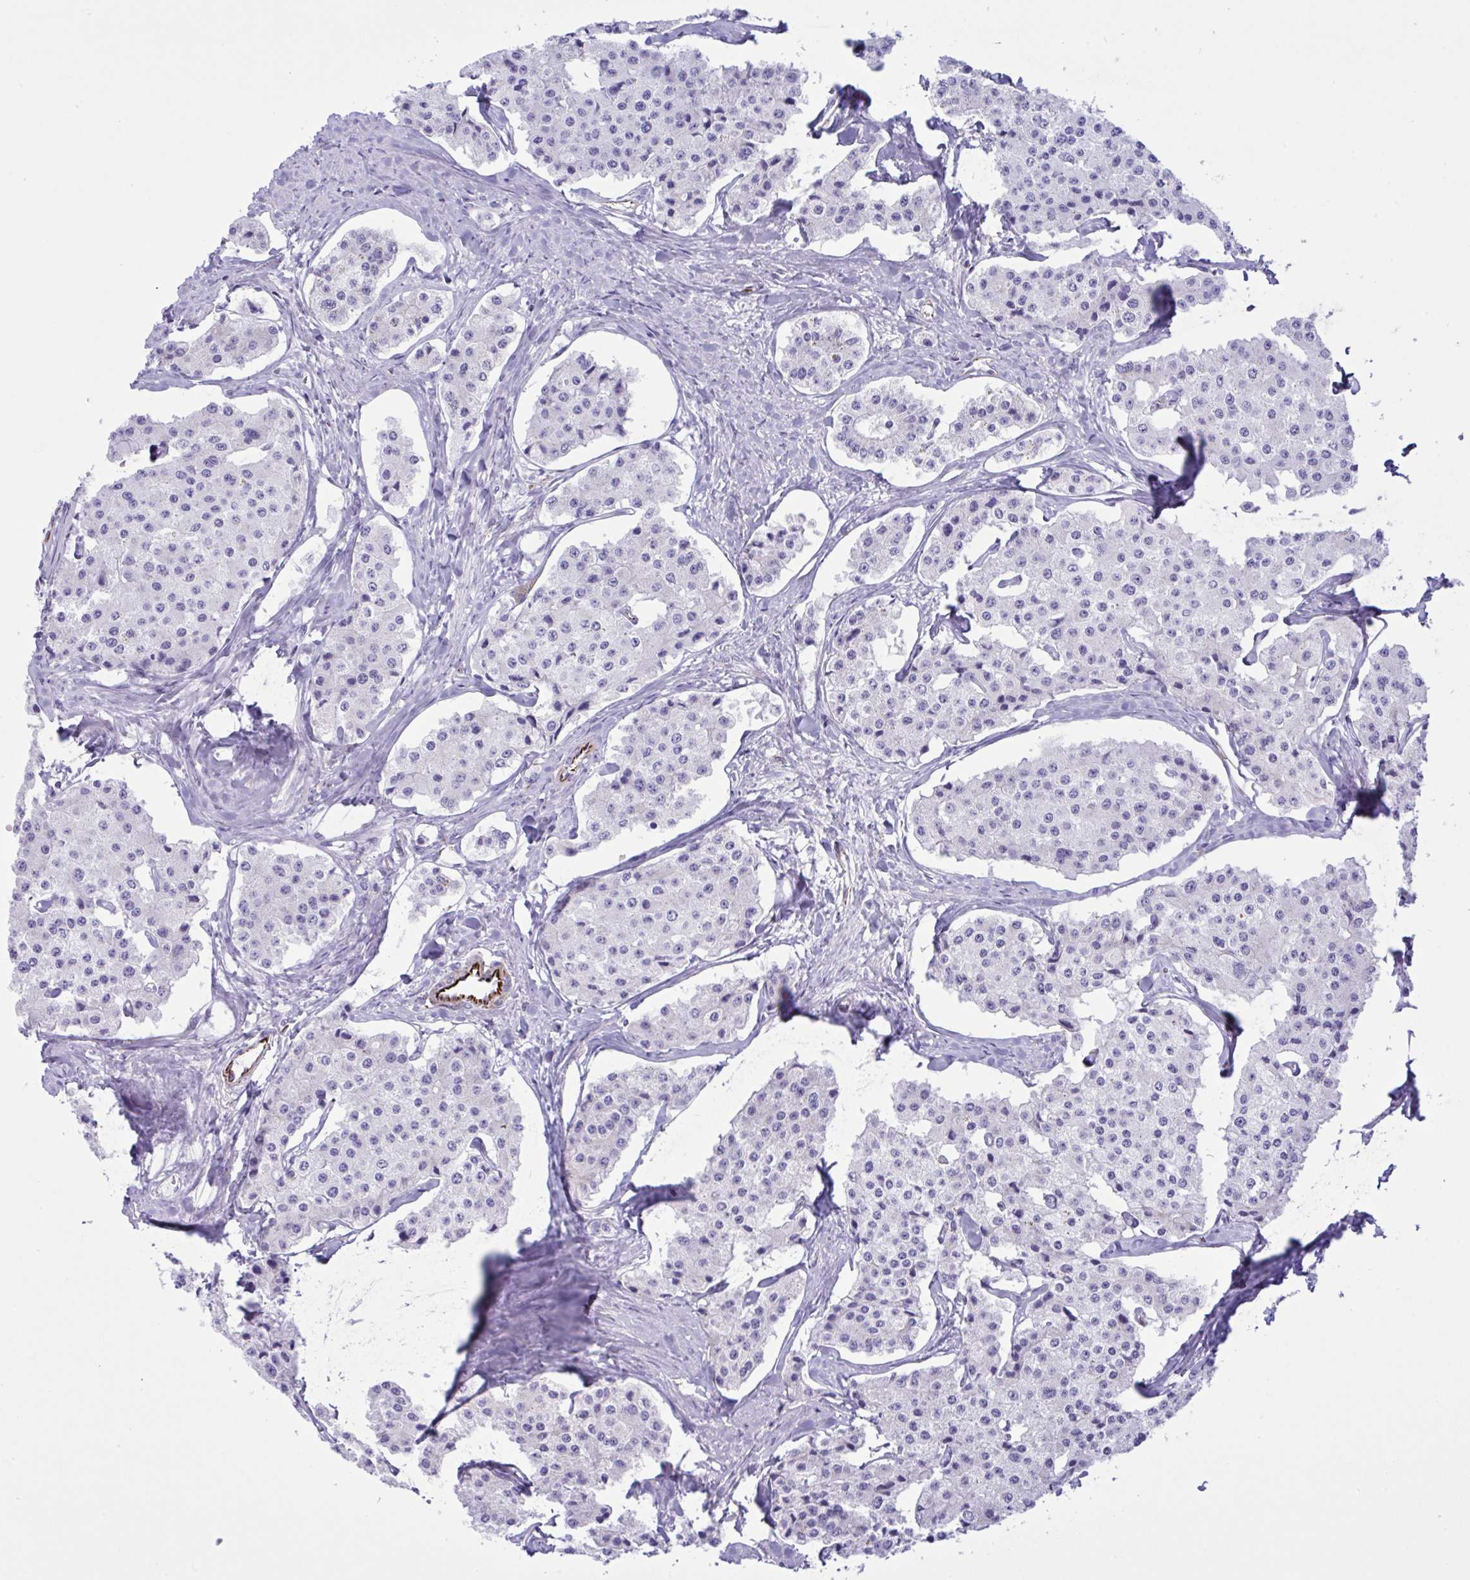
{"staining": {"intensity": "negative", "quantity": "none", "location": "none"}, "tissue": "carcinoid", "cell_type": "Tumor cells", "image_type": "cancer", "snomed": [{"axis": "morphology", "description": "Carcinoid, malignant, NOS"}, {"axis": "topography", "description": "Small intestine"}], "caption": "IHC of carcinoid (malignant) reveals no staining in tumor cells.", "gene": "SMAD5", "patient": {"sex": "female", "age": 65}}